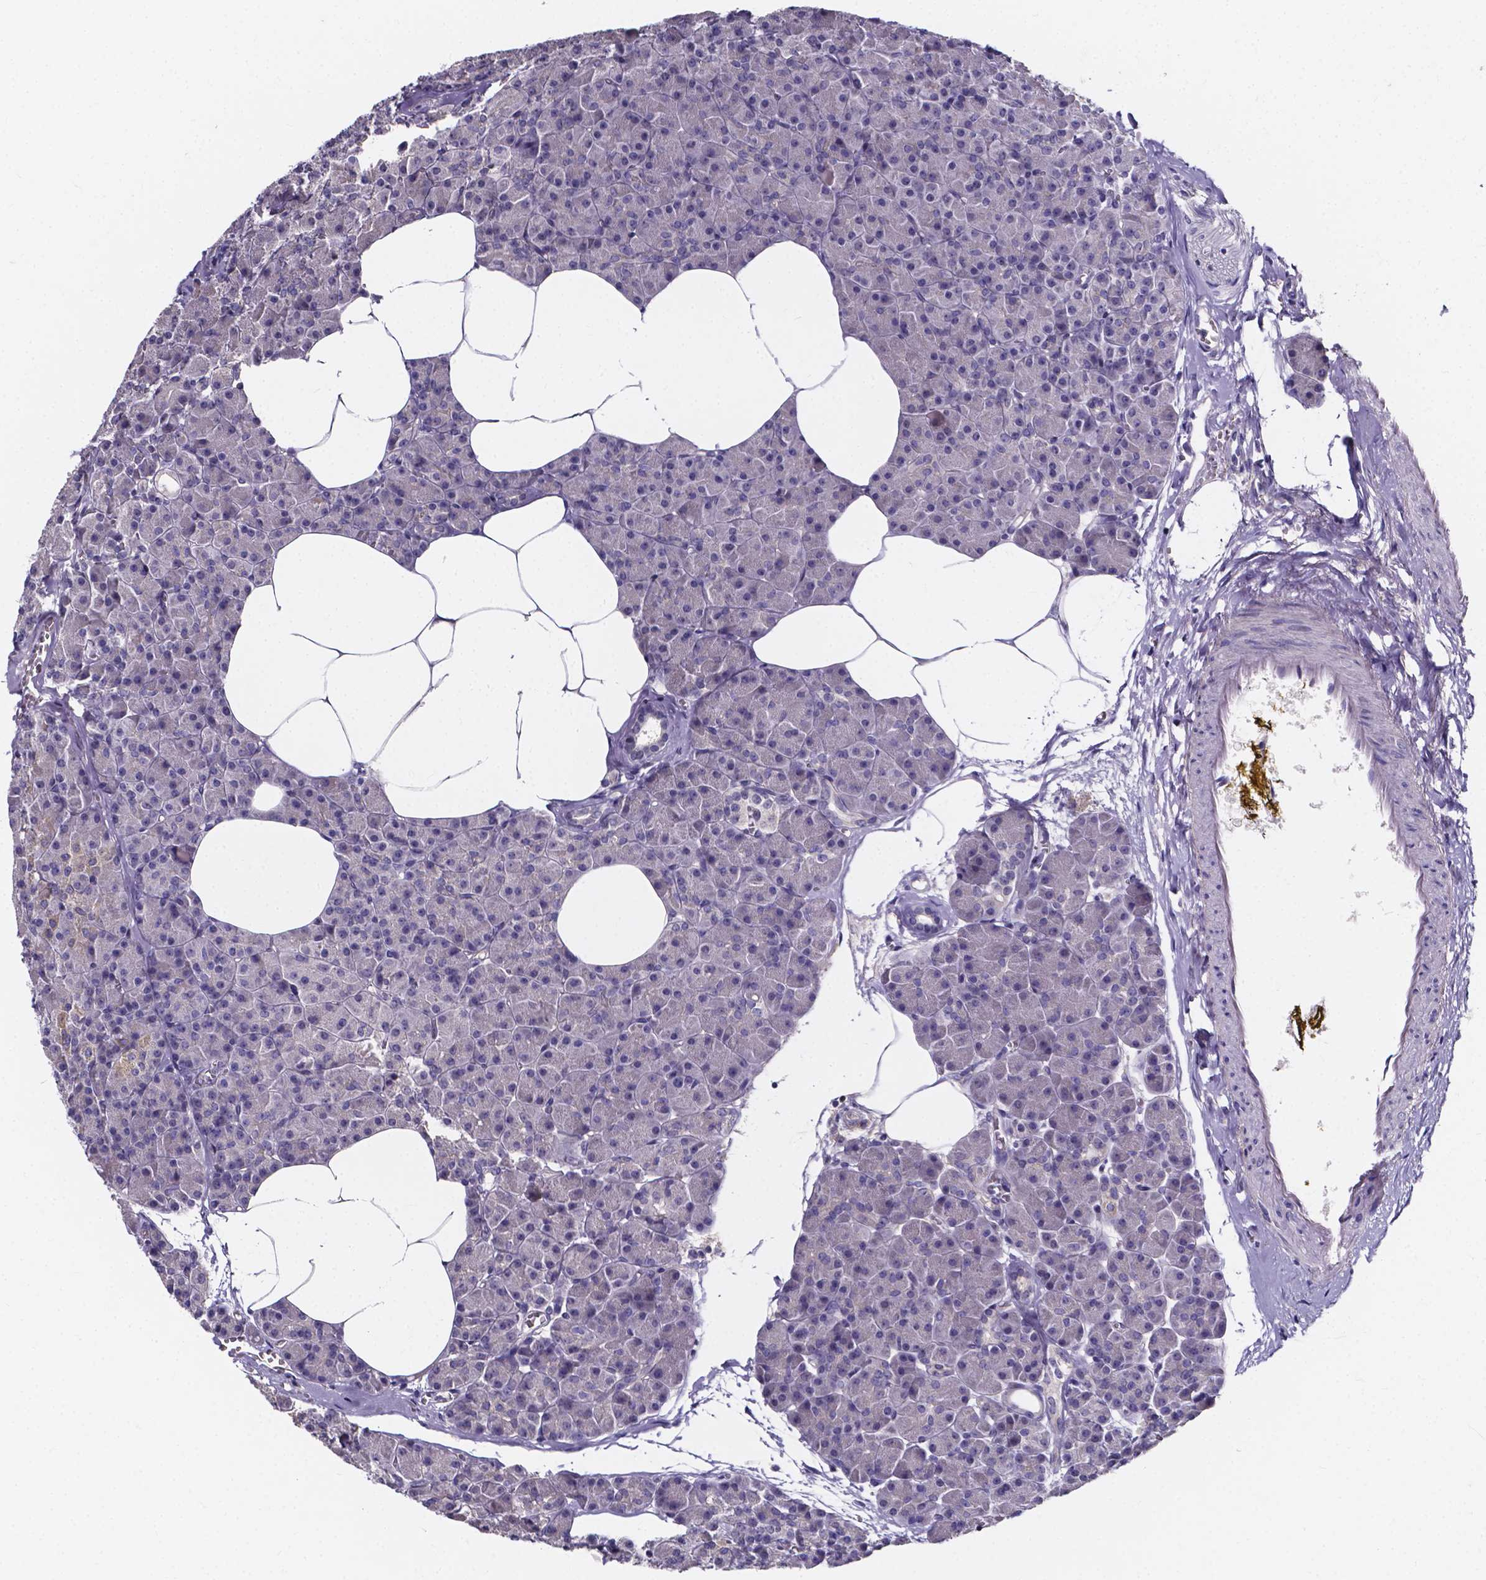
{"staining": {"intensity": "negative", "quantity": "none", "location": "none"}, "tissue": "pancreas", "cell_type": "Exocrine glandular cells", "image_type": "normal", "snomed": [{"axis": "morphology", "description": "Normal tissue, NOS"}, {"axis": "topography", "description": "Pancreas"}], "caption": "Human pancreas stained for a protein using IHC demonstrates no positivity in exocrine glandular cells.", "gene": "SPOCD1", "patient": {"sex": "female", "age": 45}}